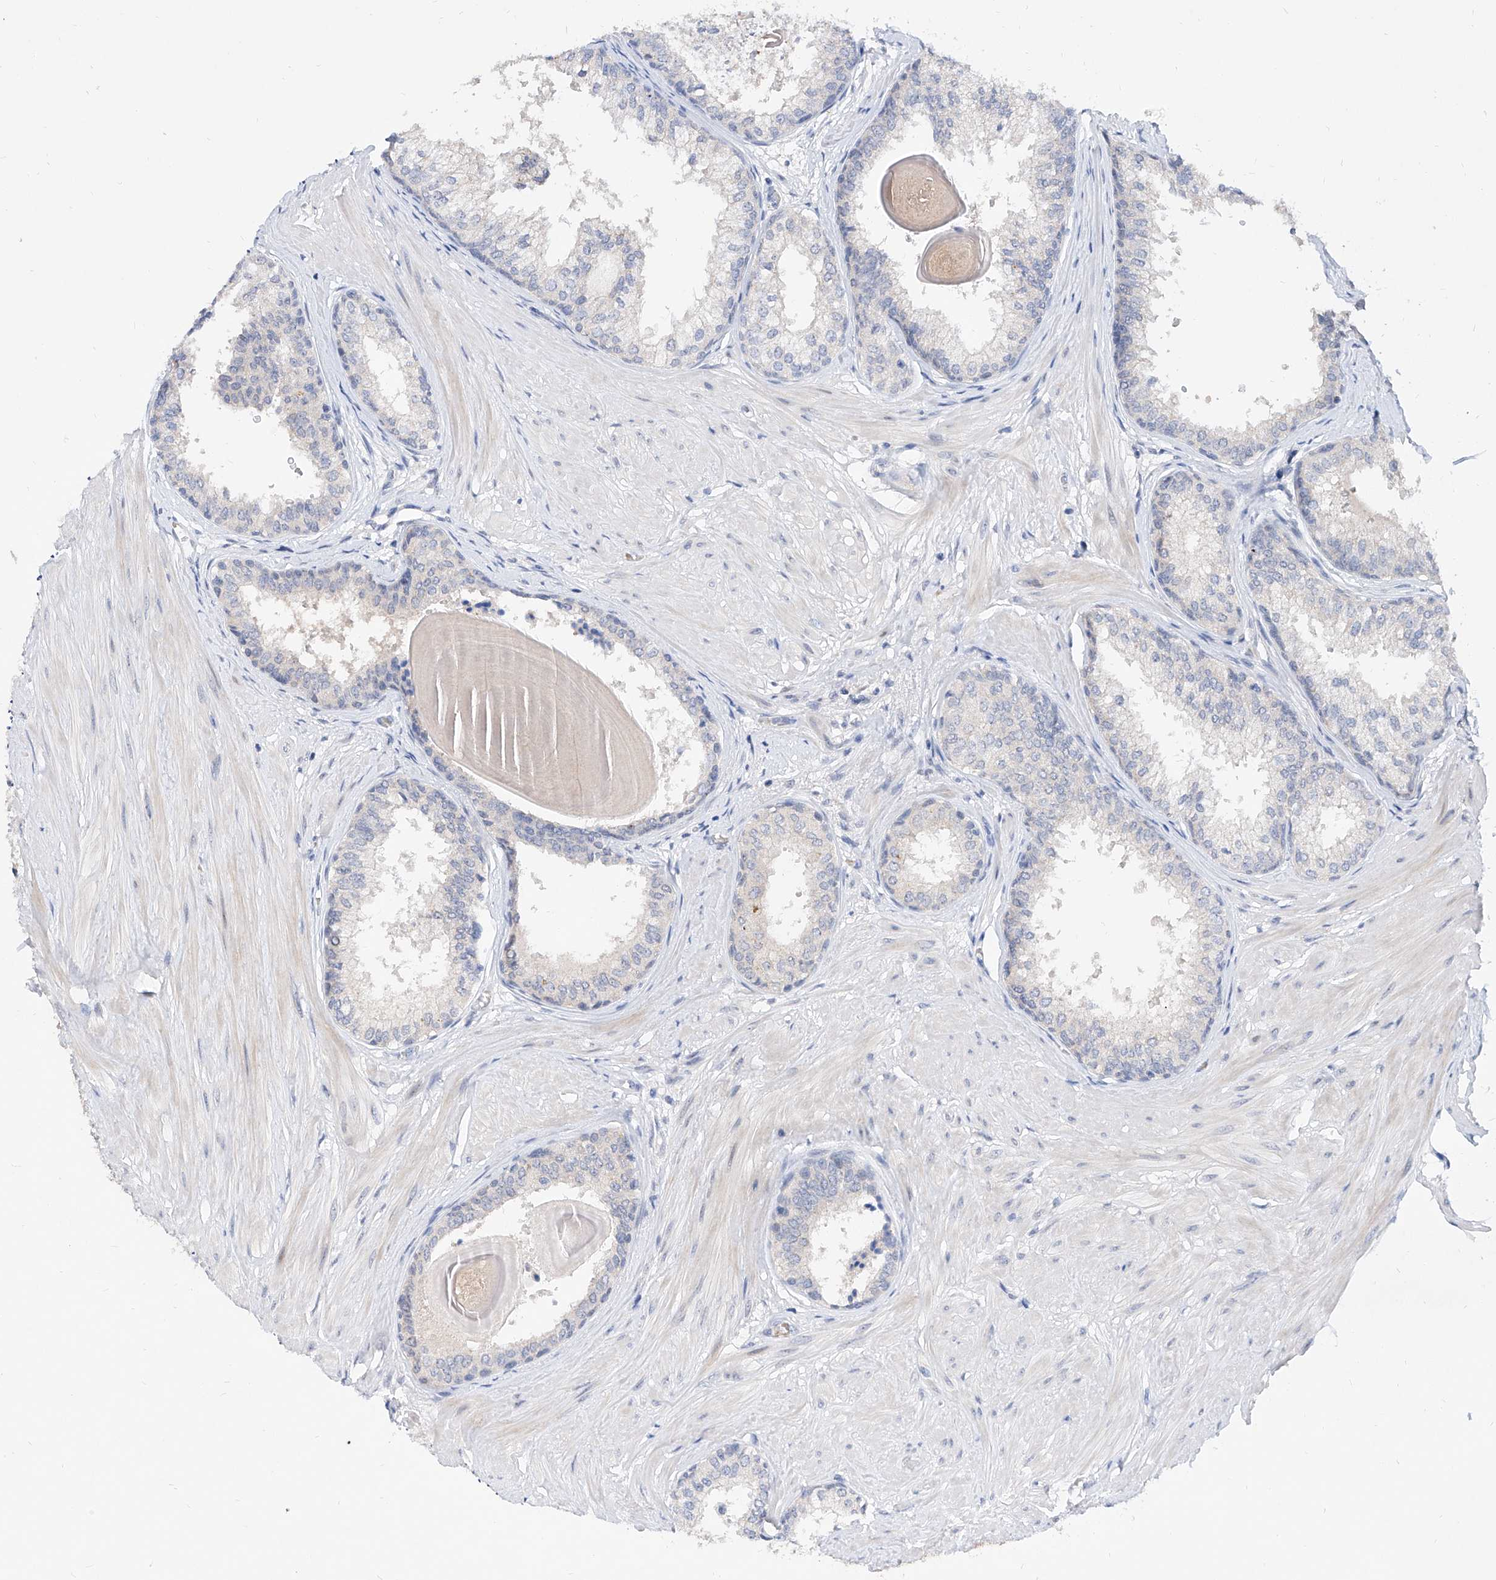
{"staining": {"intensity": "negative", "quantity": "none", "location": "none"}, "tissue": "prostate", "cell_type": "Glandular cells", "image_type": "normal", "snomed": [{"axis": "morphology", "description": "Normal tissue, NOS"}, {"axis": "topography", "description": "Prostate"}], "caption": "This is a image of immunohistochemistry staining of unremarkable prostate, which shows no positivity in glandular cells. (DAB (3,3'-diaminobenzidine) IHC visualized using brightfield microscopy, high magnification).", "gene": "BPTF", "patient": {"sex": "male", "age": 48}}